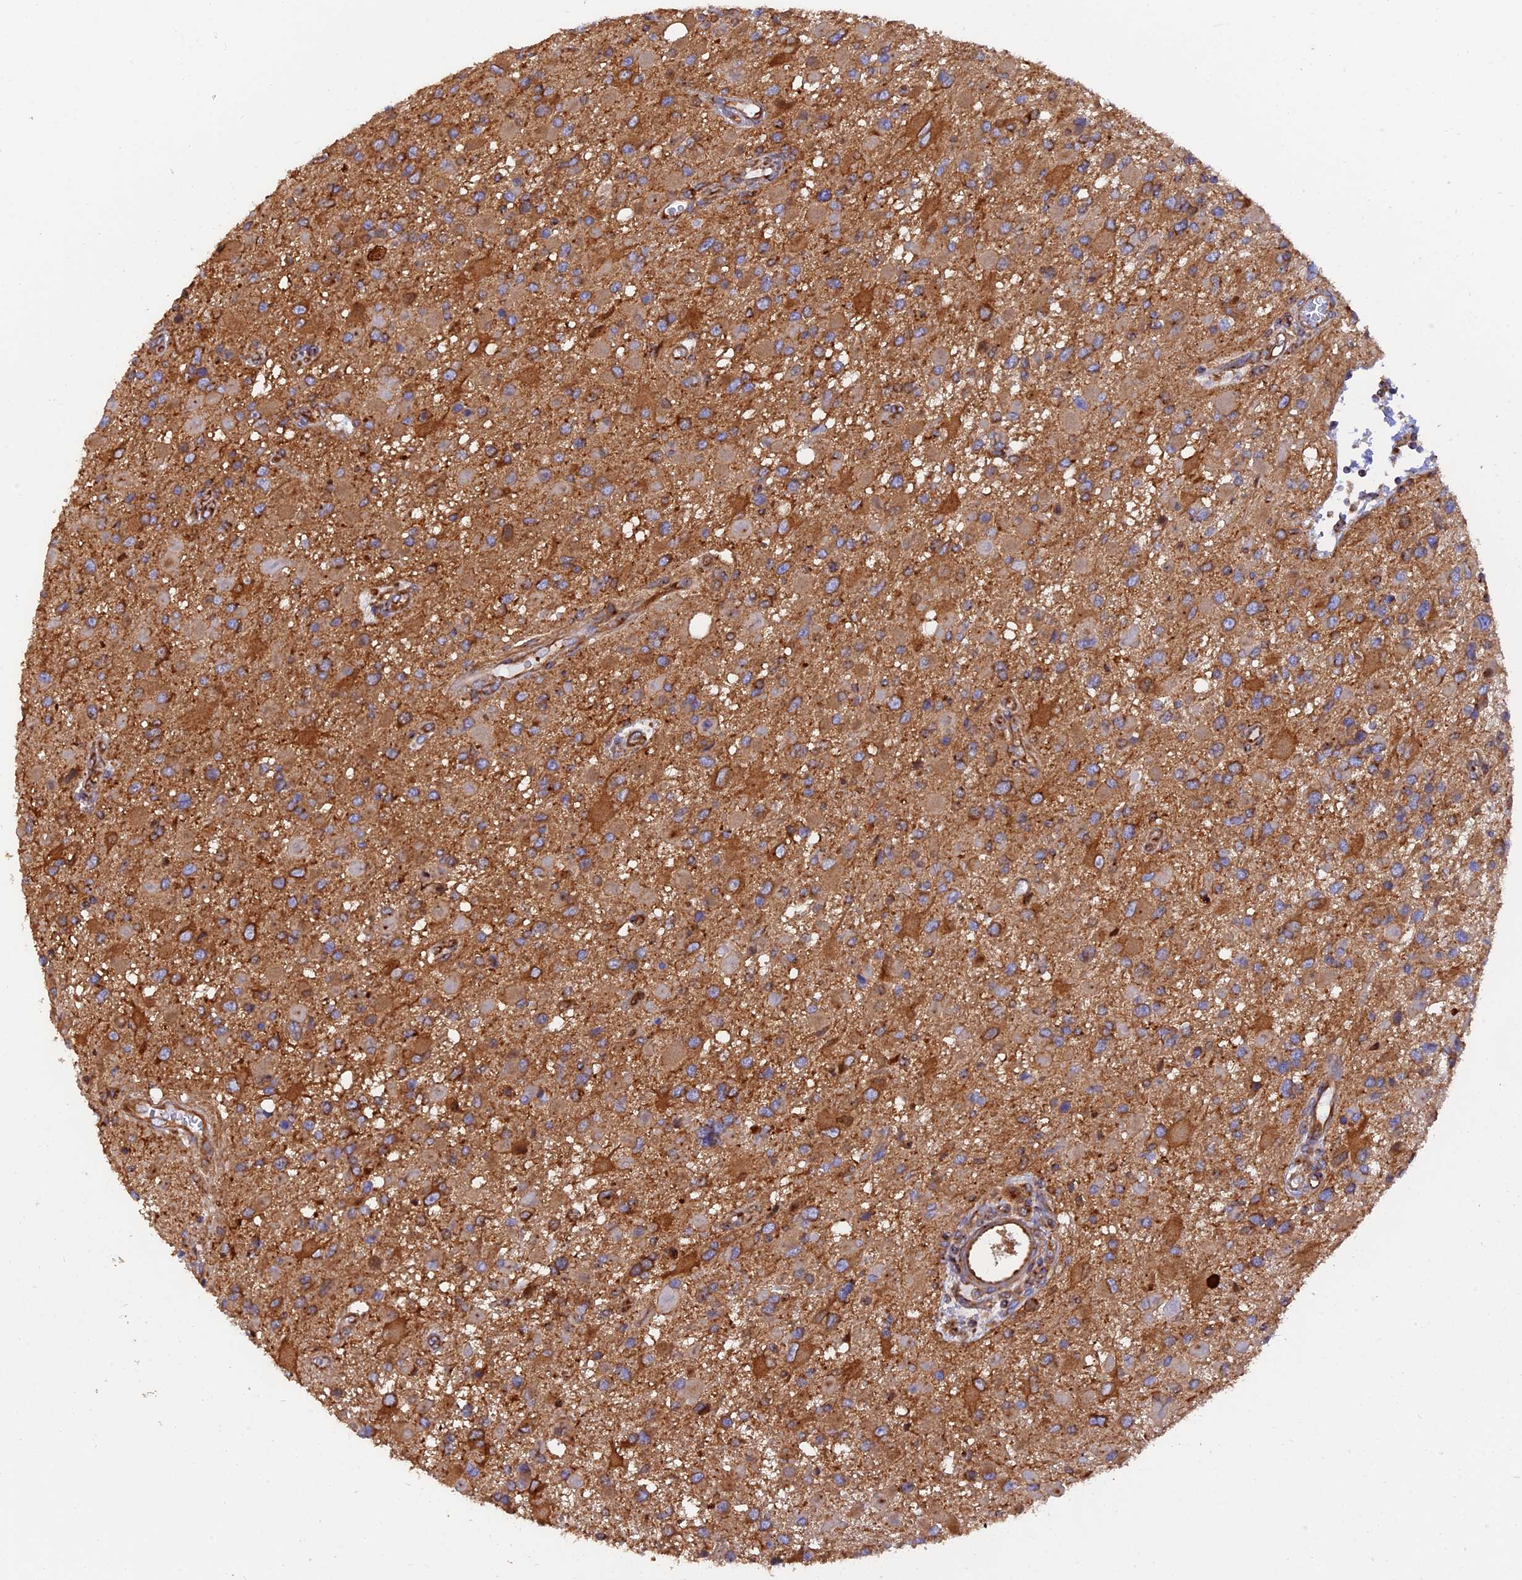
{"staining": {"intensity": "weak", "quantity": "<25%", "location": "cytoplasmic/membranous"}, "tissue": "glioma", "cell_type": "Tumor cells", "image_type": "cancer", "snomed": [{"axis": "morphology", "description": "Glioma, malignant, High grade"}, {"axis": "topography", "description": "Brain"}], "caption": "Tumor cells show no significant staining in malignant high-grade glioma.", "gene": "DCTN2", "patient": {"sex": "male", "age": 53}}